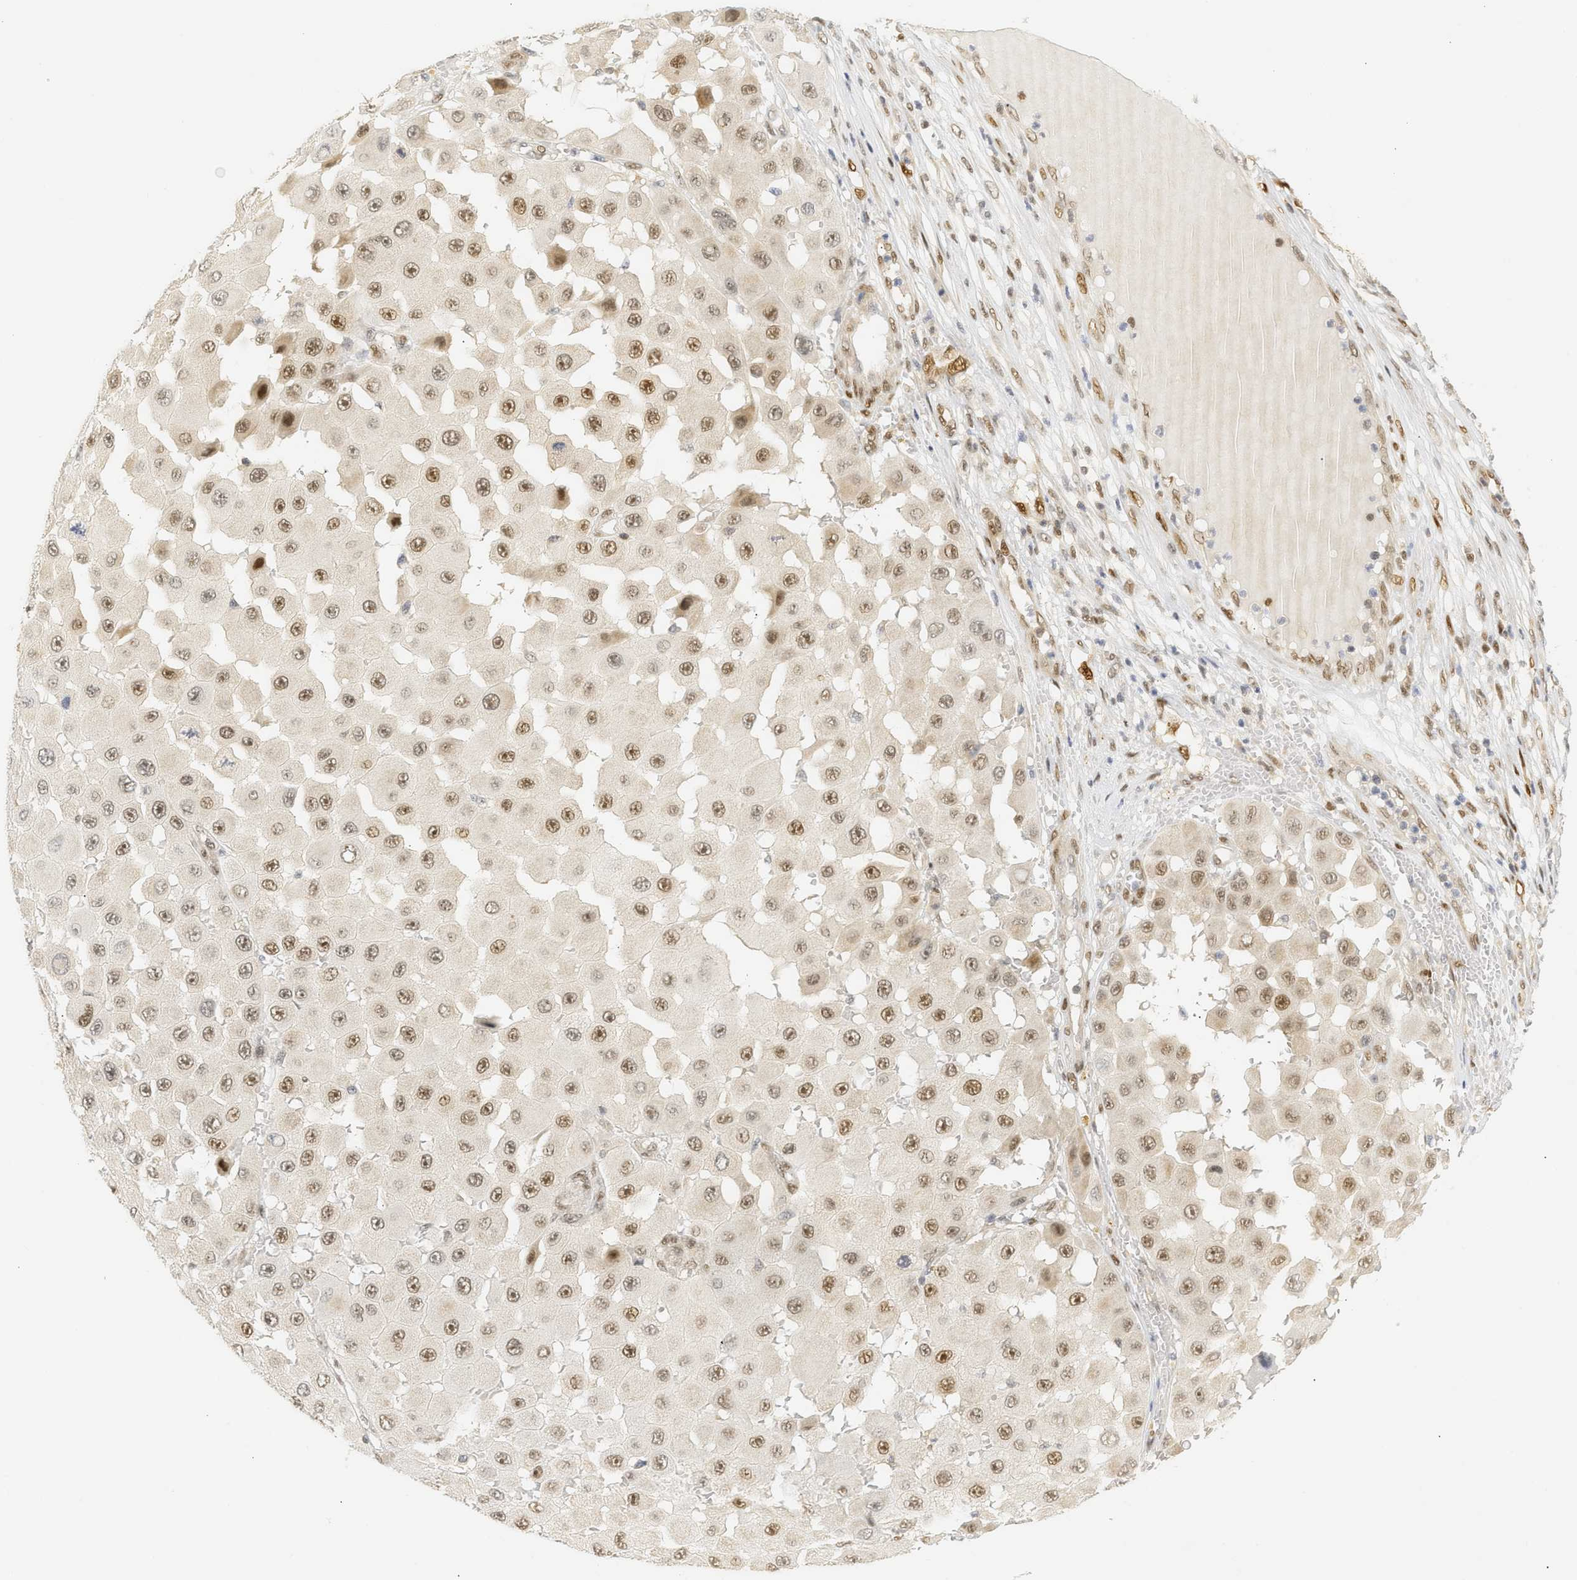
{"staining": {"intensity": "moderate", "quantity": ">75%", "location": "nuclear"}, "tissue": "melanoma", "cell_type": "Tumor cells", "image_type": "cancer", "snomed": [{"axis": "morphology", "description": "Malignant melanoma, NOS"}, {"axis": "topography", "description": "Skin"}], "caption": "A medium amount of moderate nuclear expression is present in about >75% of tumor cells in malignant melanoma tissue.", "gene": "SSBP2", "patient": {"sex": "female", "age": 81}}